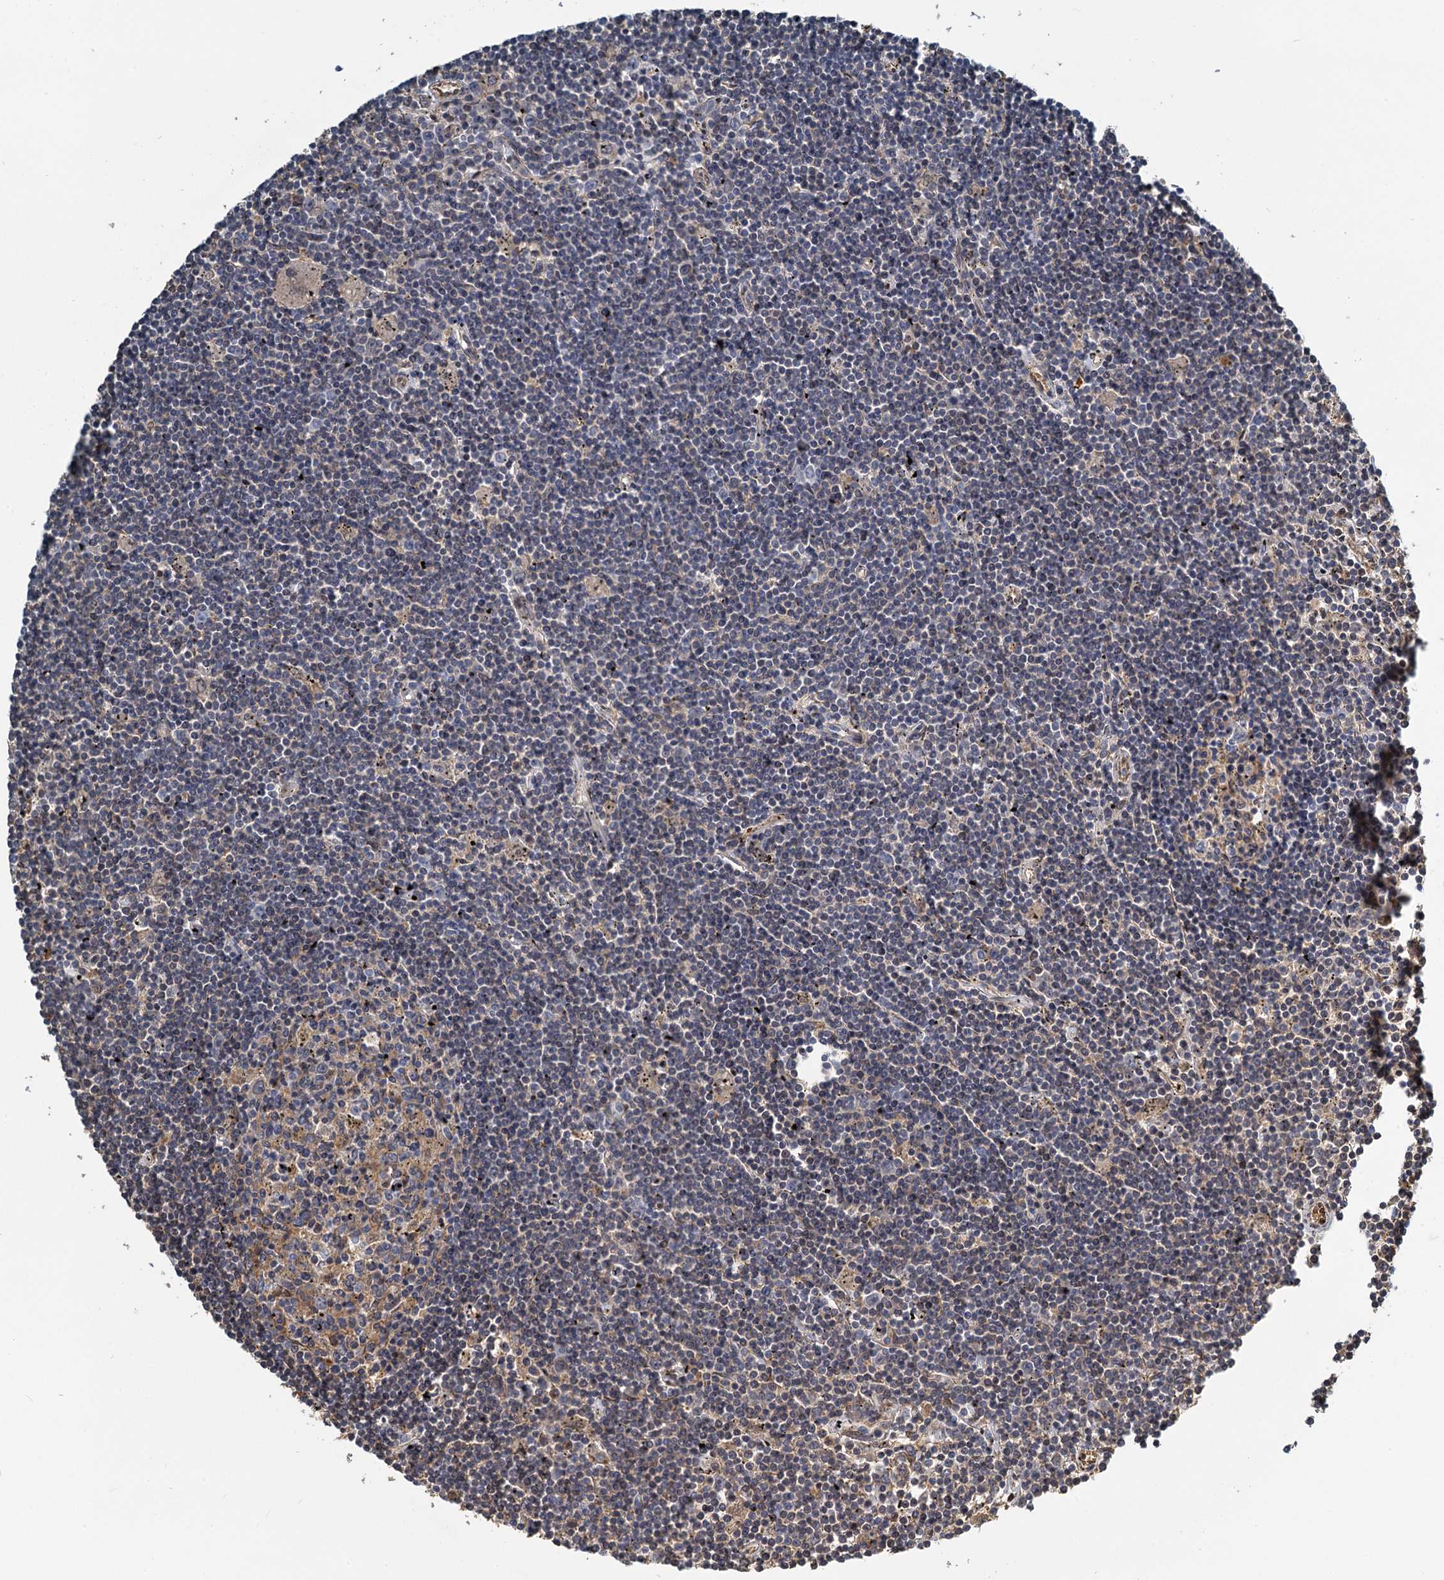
{"staining": {"intensity": "negative", "quantity": "none", "location": "none"}, "tissue": "lymphoma", "cell_type": "Tumor cells", "image_type": "cancer", "snomed": [{"axis": "morphology", "description": "Malignant lymphoma, non-Hodgkin's type, Low grade"}, {"axis": "topography", "description": "Spleen"}], "caption": "This is an immunohistochemistry (IHC) image of malignant lymphoma, non-Hodgkin's type (low-grade). There is no expression in tumor cells.", "gene": "S100A6", "patient": {"sex": "male", "age": 76}}